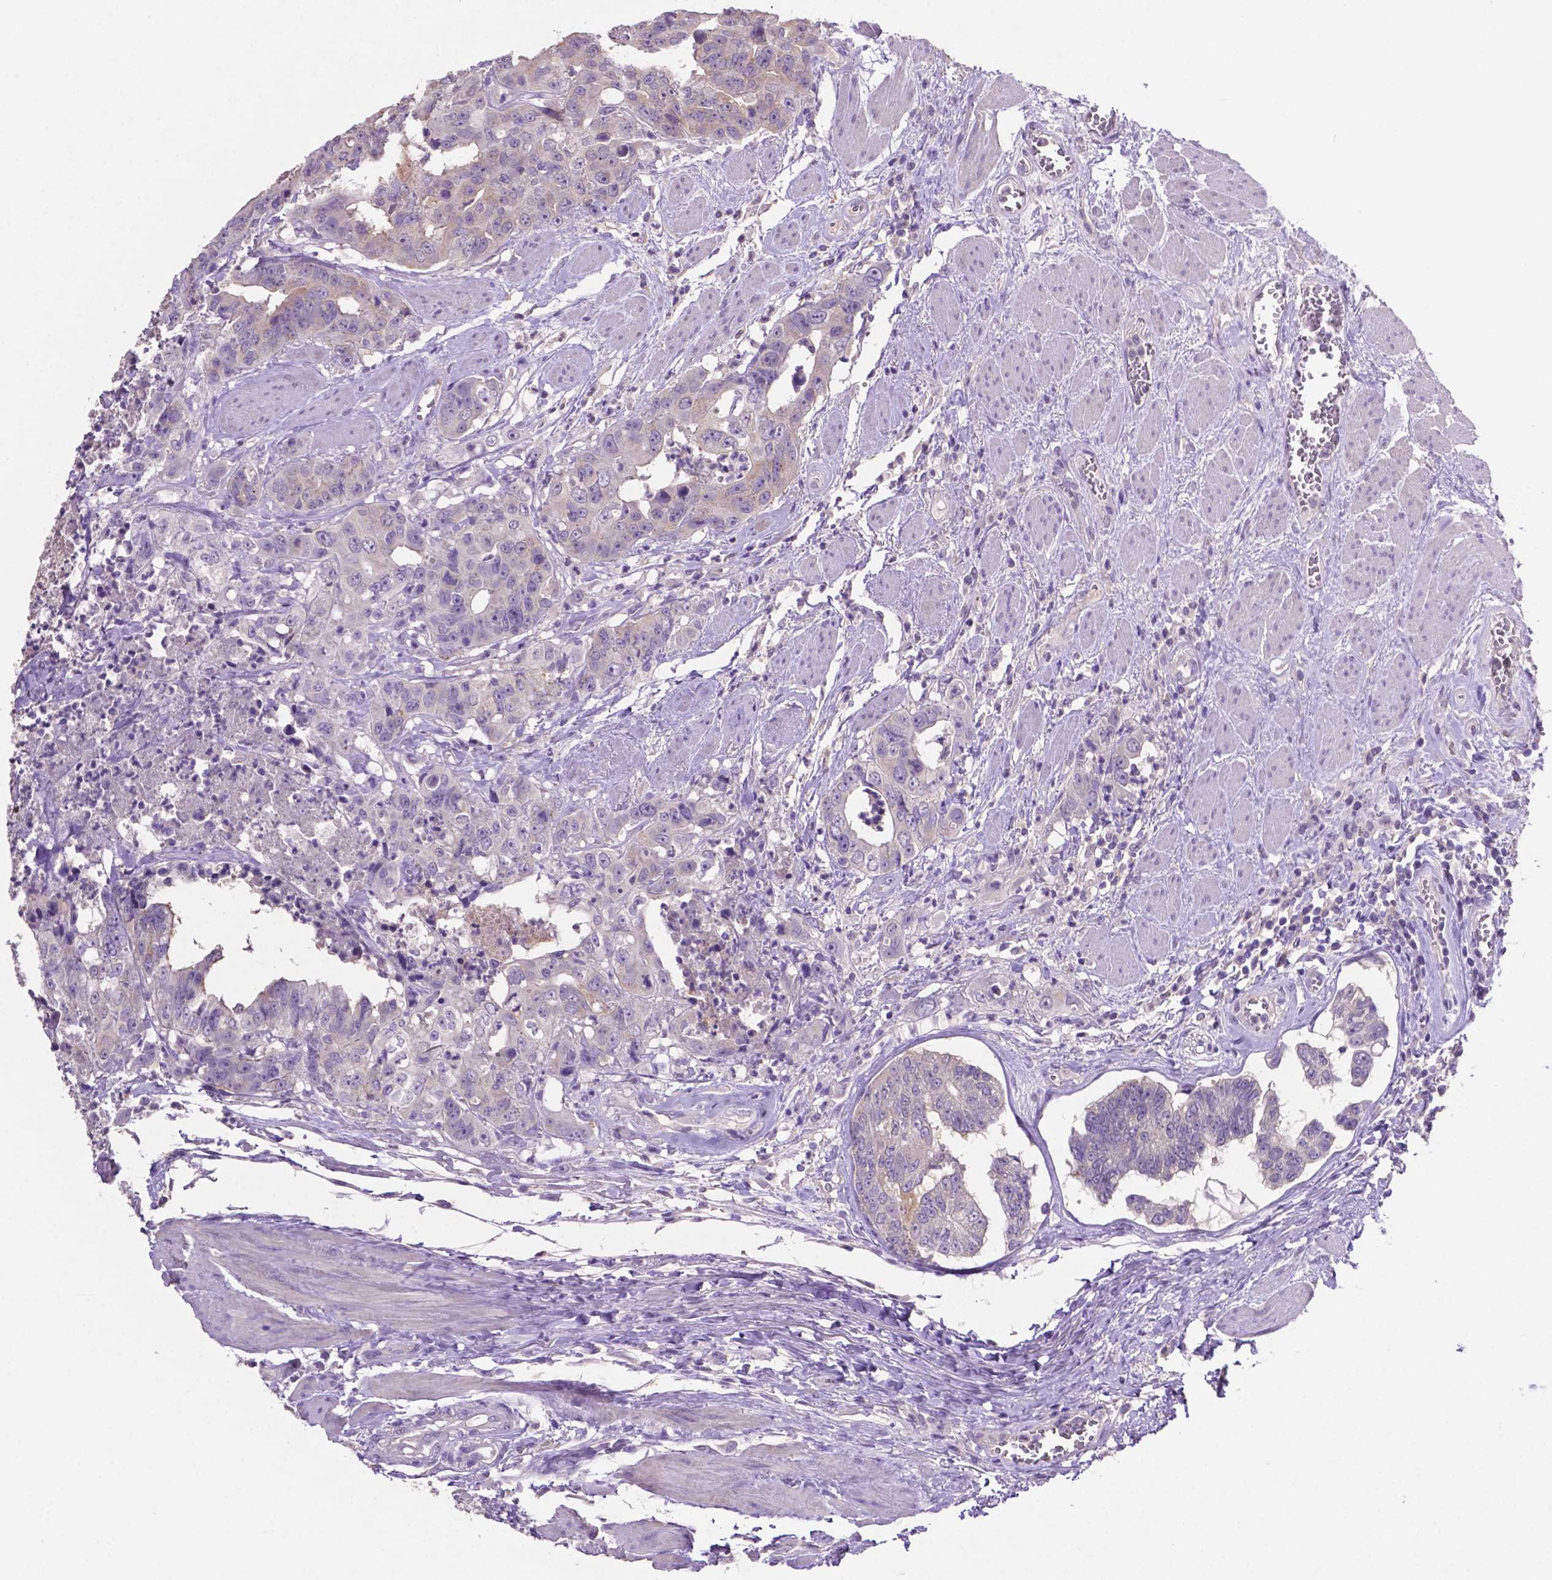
{"staining": {"intensity": "negative", "quantity": "none", "location": "none"}, "tissue": "colorectal cancer", "cell_type": "Tumor cells", "image_type": "cancer", "snomed": [{"axis": "morphology", "description": "Adenocarcinoma, NOS"}, {"axis": "topography", "description": "Rectum"}], "caption": "Immunohistochemical staining of human colorectal cancer (adenocarcinoma) reveals no significant staining in tumor cells.", "gene": "PRPS2", "patient": {"sex": "female", "age": 62}}